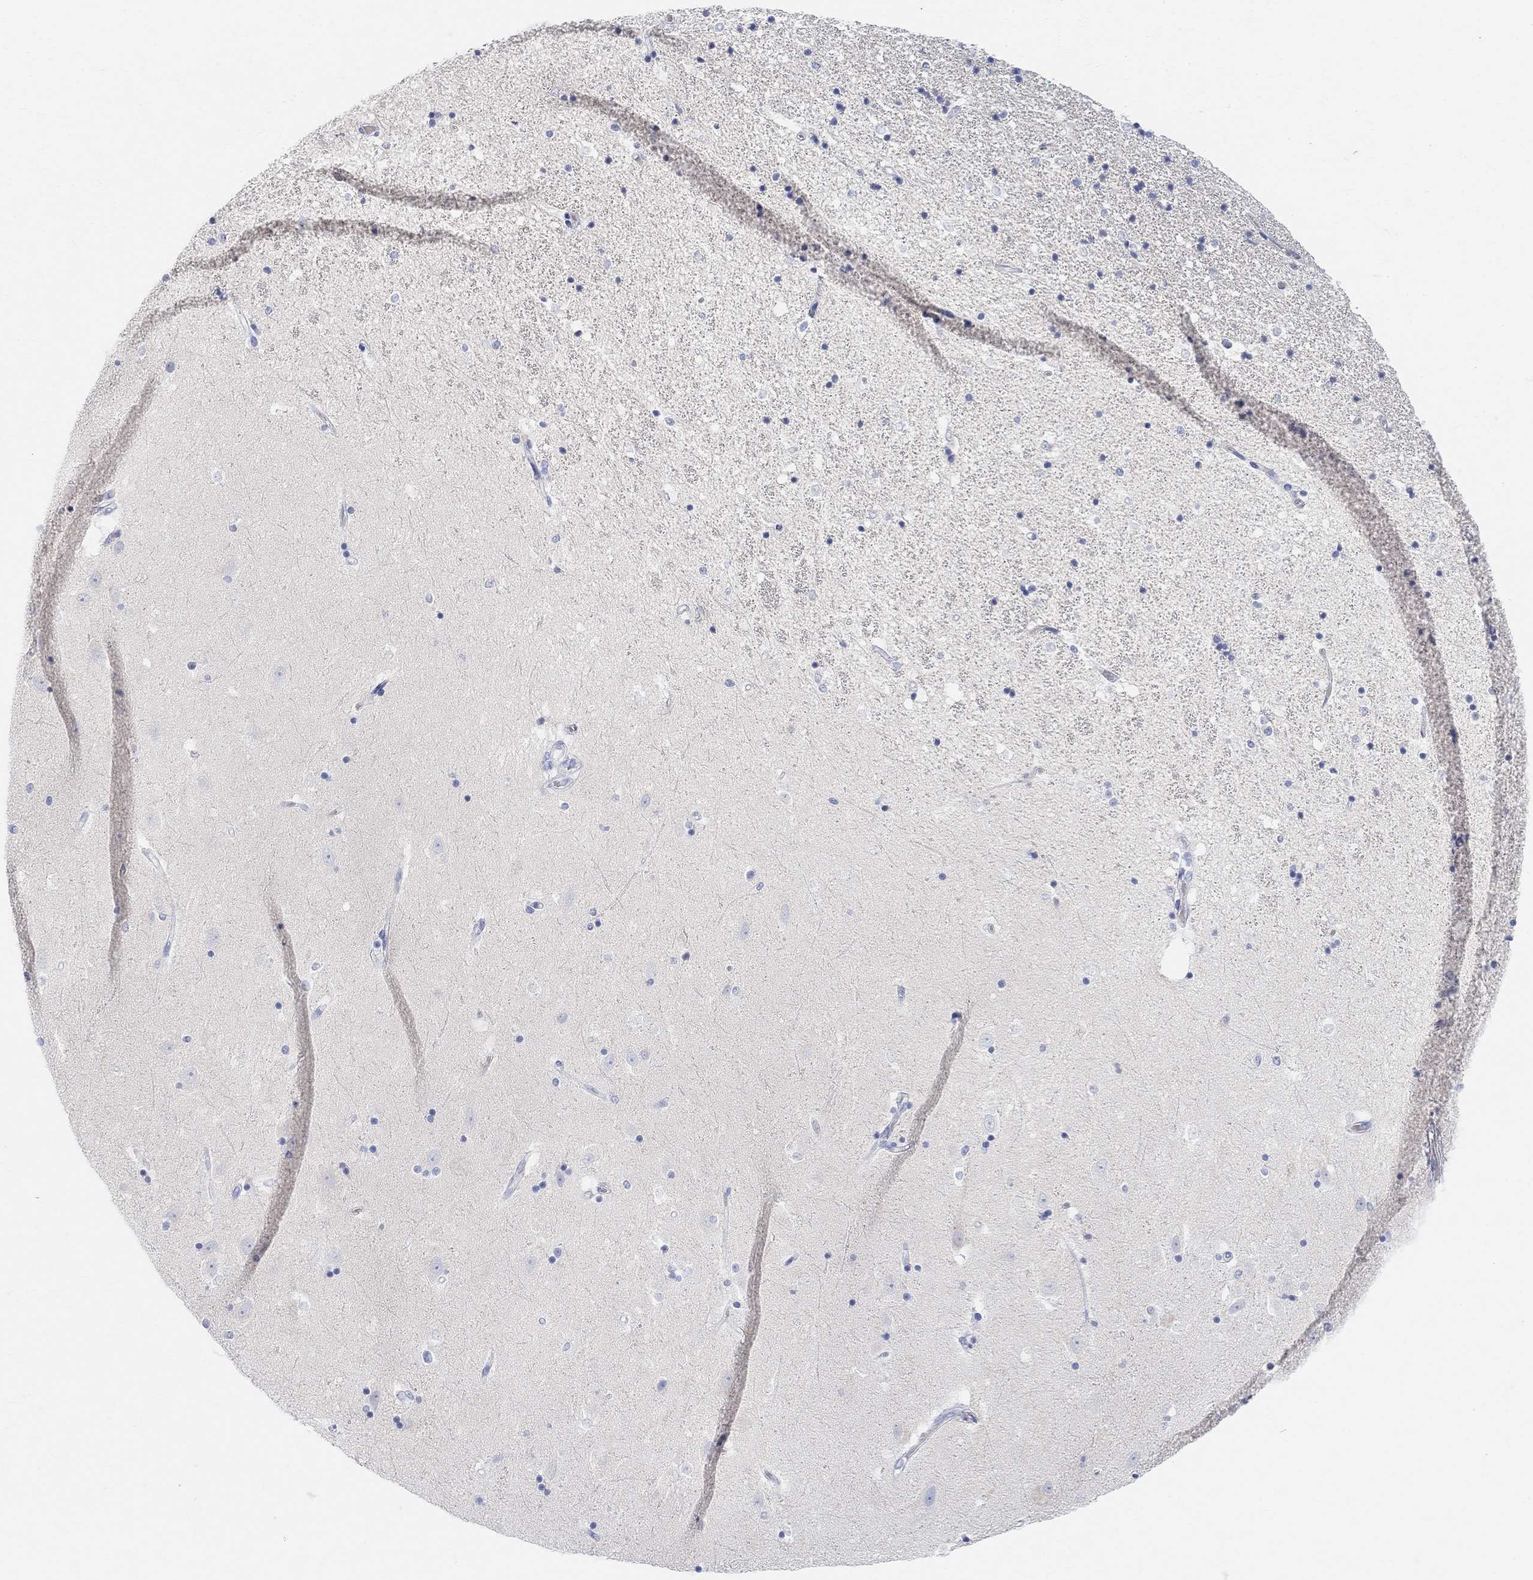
{"staining": {"intensity": "negative", "quantity": "none", "location": "none"}, "tissue": "hippocampus", "cell_type": "Glial cells", "image_type": "normal", "snomed": [{"axis": "morphology", "description": "Normal tissue, NOS"}, {"axis": "topography", "description": "Hippocampus"}], "caption": "A histopathology image of human hippocampus is negative for staining in glial cells. (Brightfield microscopy of DAB (3,3'-diaminobenzidine) immunohistochemistry at high magnification).", "gene": "RETNLB", "patient": {"sex": "male", "age": 49}}